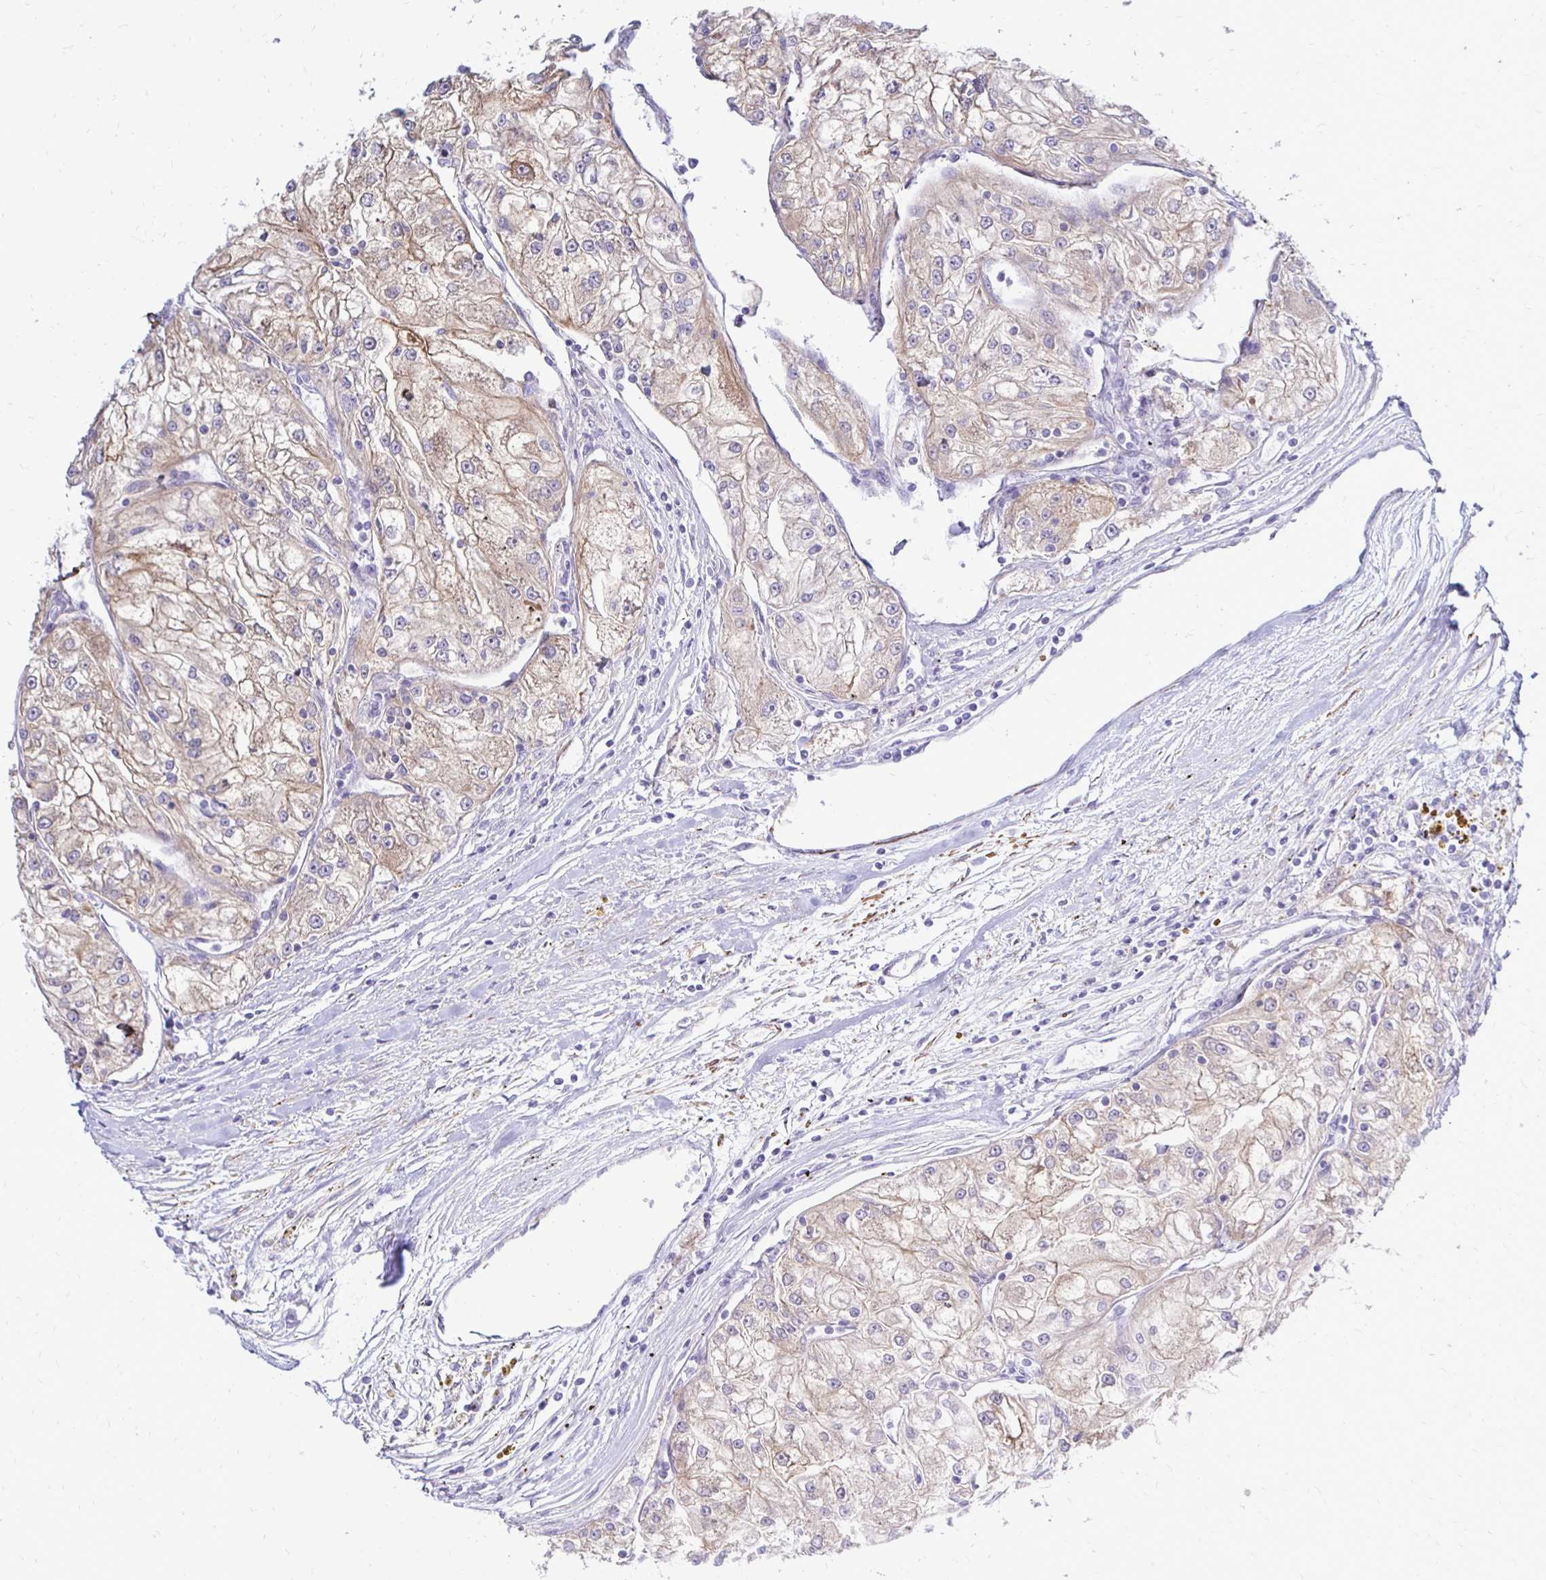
{"staining": {"intensity": "weak", "quantity": ">75%", "location": "cytoplasmic/membranous"}, "tissue": "renal cancer", "cell_type": "Tumor cells", "image_type": "cancer", "snomed": [{"axis": "morphology", "description": "Adenocarcinoma, NOS"}, {"axis": "topography", "description": "Kidney"}], "caption": "IHC of human renal adenocarcinoma displays low levels of weak cytoplasmic/membranous positivity in approximately >75% of tumor cells.", "gene": "CTPS1", "patient": {"sex": "female", "age": 72}}